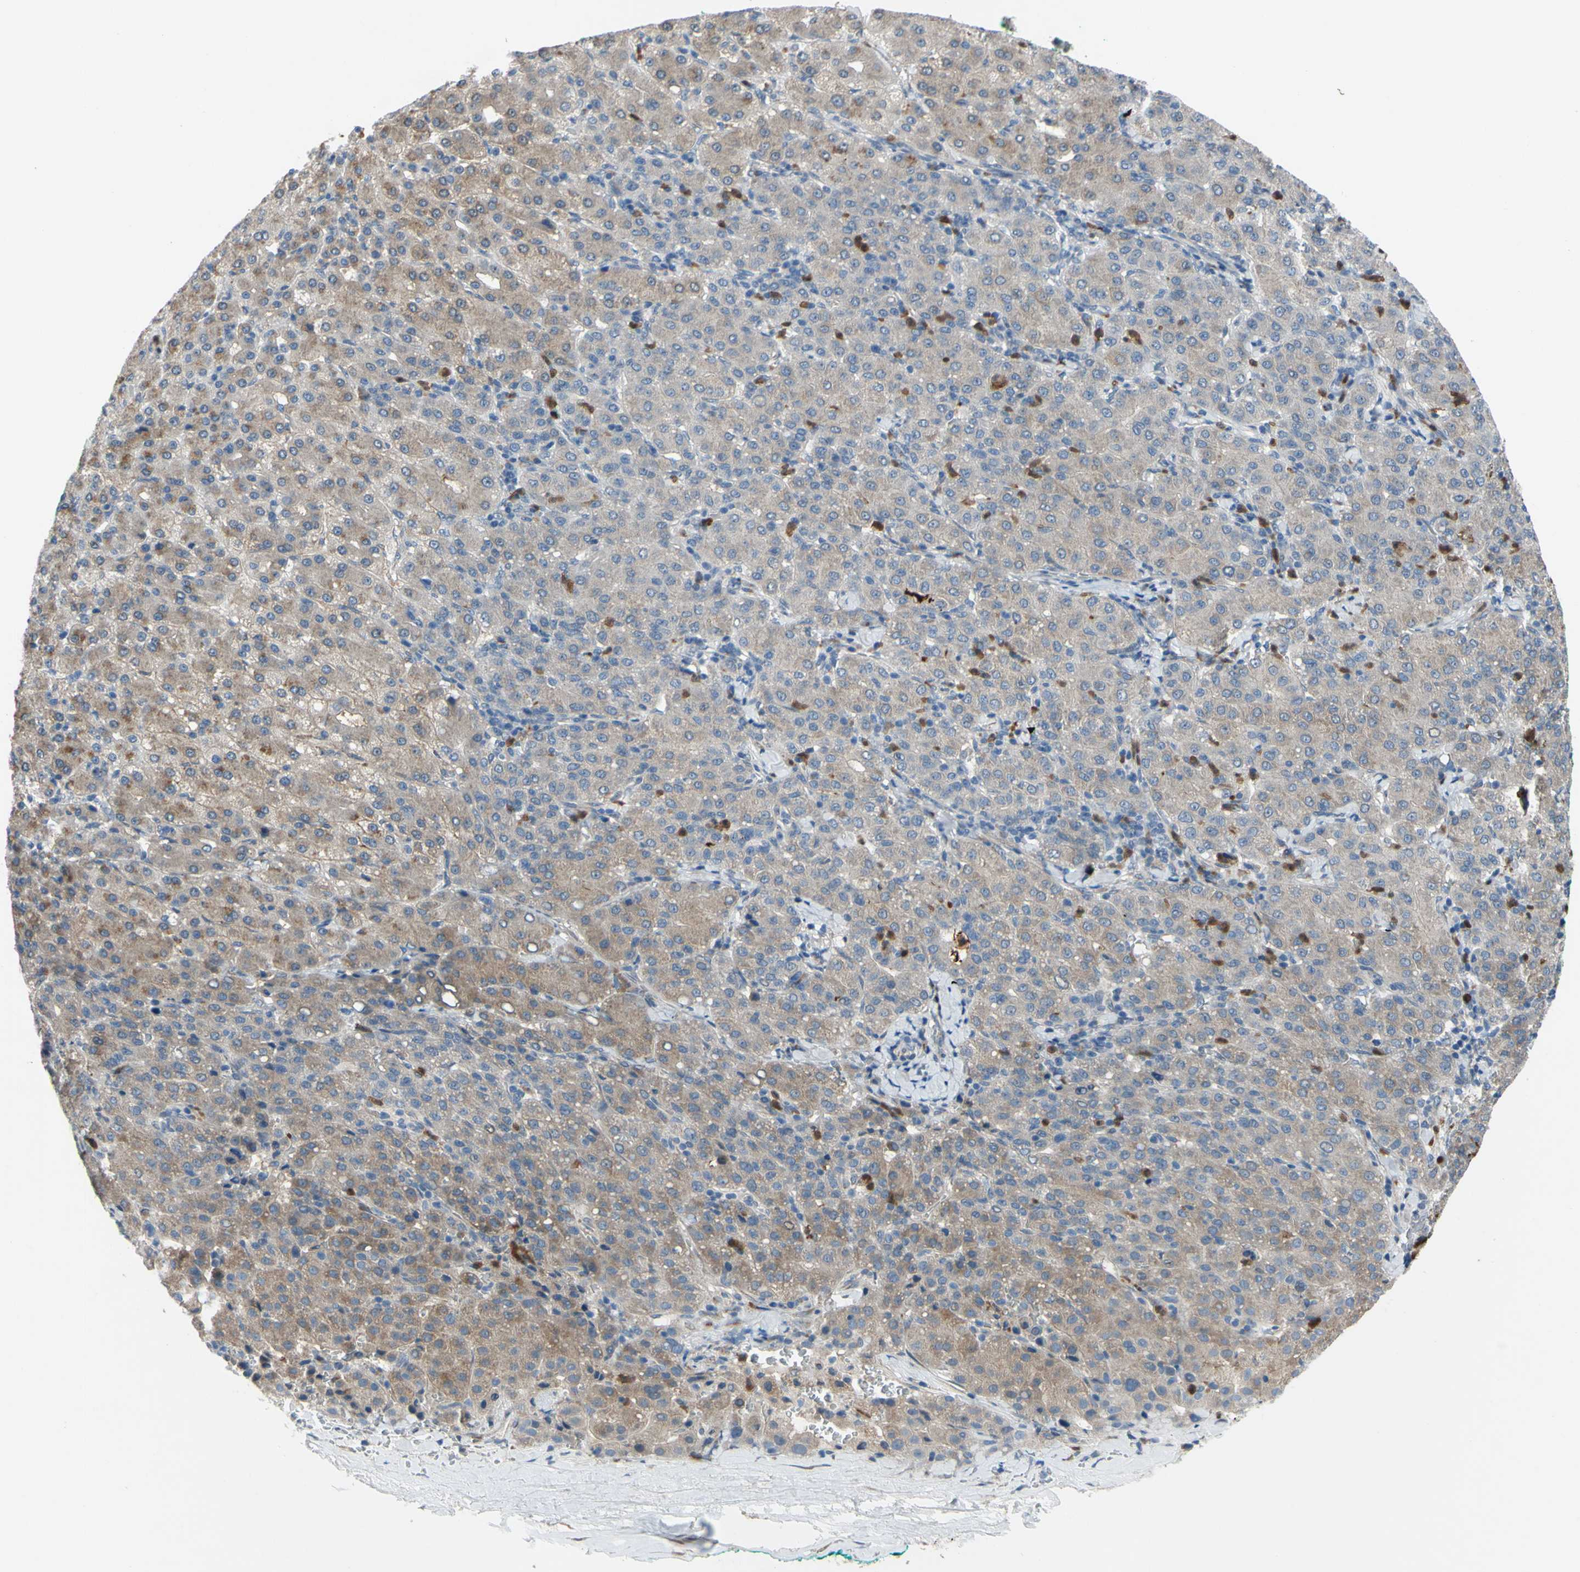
{"staining": {"intensity": "weak", "quantity": ">75%", "location": "cytoplasmic/membranous"}, "tissue": "liver cancer", "cell_type": "Tumor cells", "image_type": "cancer", "snomed": [{"axis": "morphology", "description": "Carcinoma, Hepatocellular, NOS"}, {"axis": "topography", "description": "Liver"}], "caption": "Liver cancer was stained to show a protein in brown. There is low levels of weak cytoplasmic/membranous positivity in about >75% of tumor cells.", "gene": "GRAMD2B", "patient": {"sex": "male", "age": 65}}